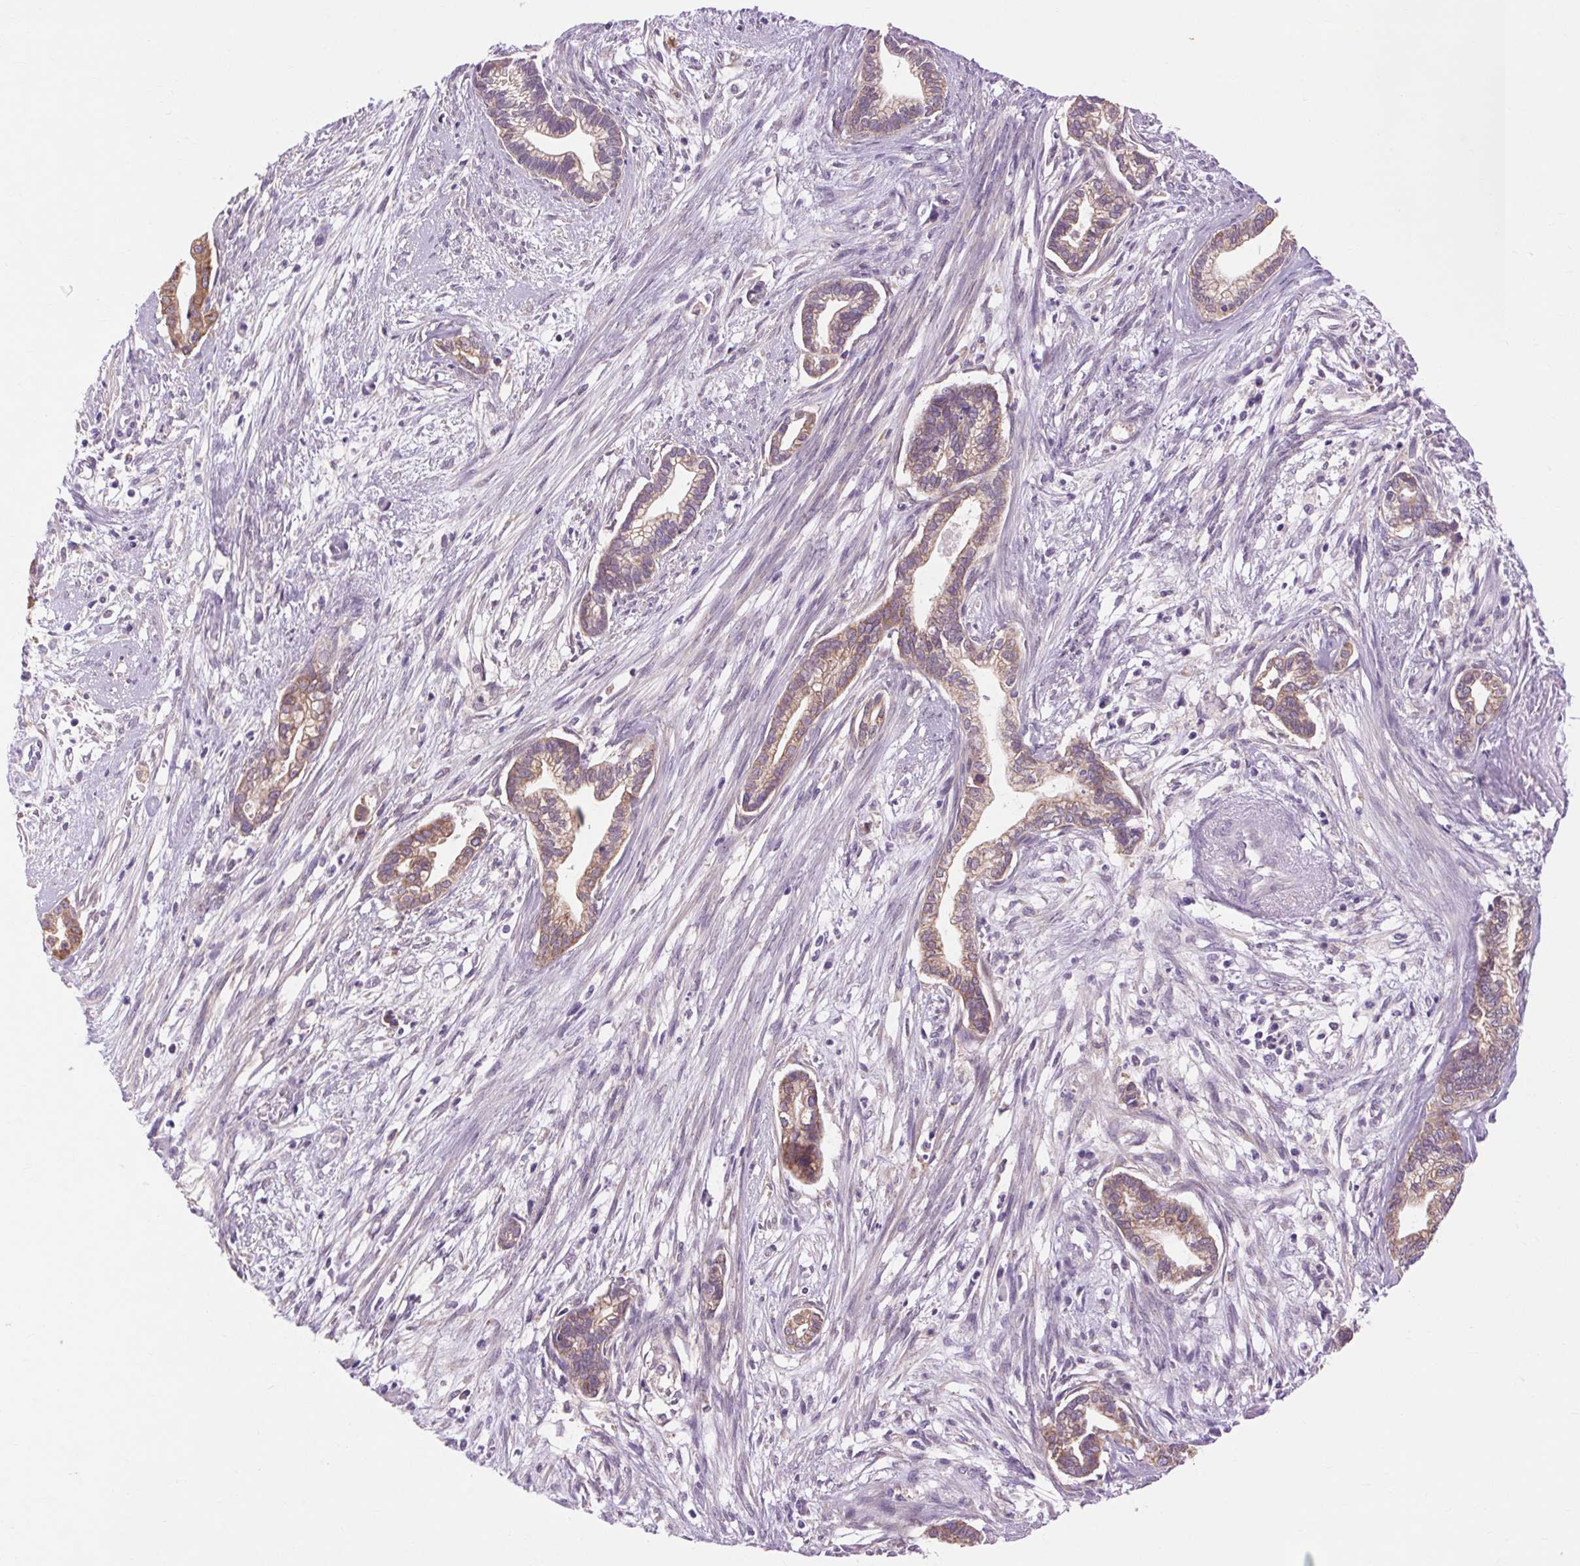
{"staining": {"intensity": "weak", "quantity": ">75%", "location": "cytoplasmic/membranous"}, "tissue": "cervical cancer", "cell_type": "Tumor cells", "image_type": "cancer", "snomed": [{"axis": "morphology", "description": "Adenocarcinoma, NOS"}, {"axis": "topography", "description": "Cervix"}], "caption": "This histopathology image reveals adenocarcinoma (cervical) stained with immunohistochemistry (IHC) to label a protein in brown. The cytoplasmic/membranous of tumor cells show weak positivity for the protein. Nuclei are counter-stained blue.", "gene": "SOWAHC", "patient": {"sex": "female", "age": 62}}